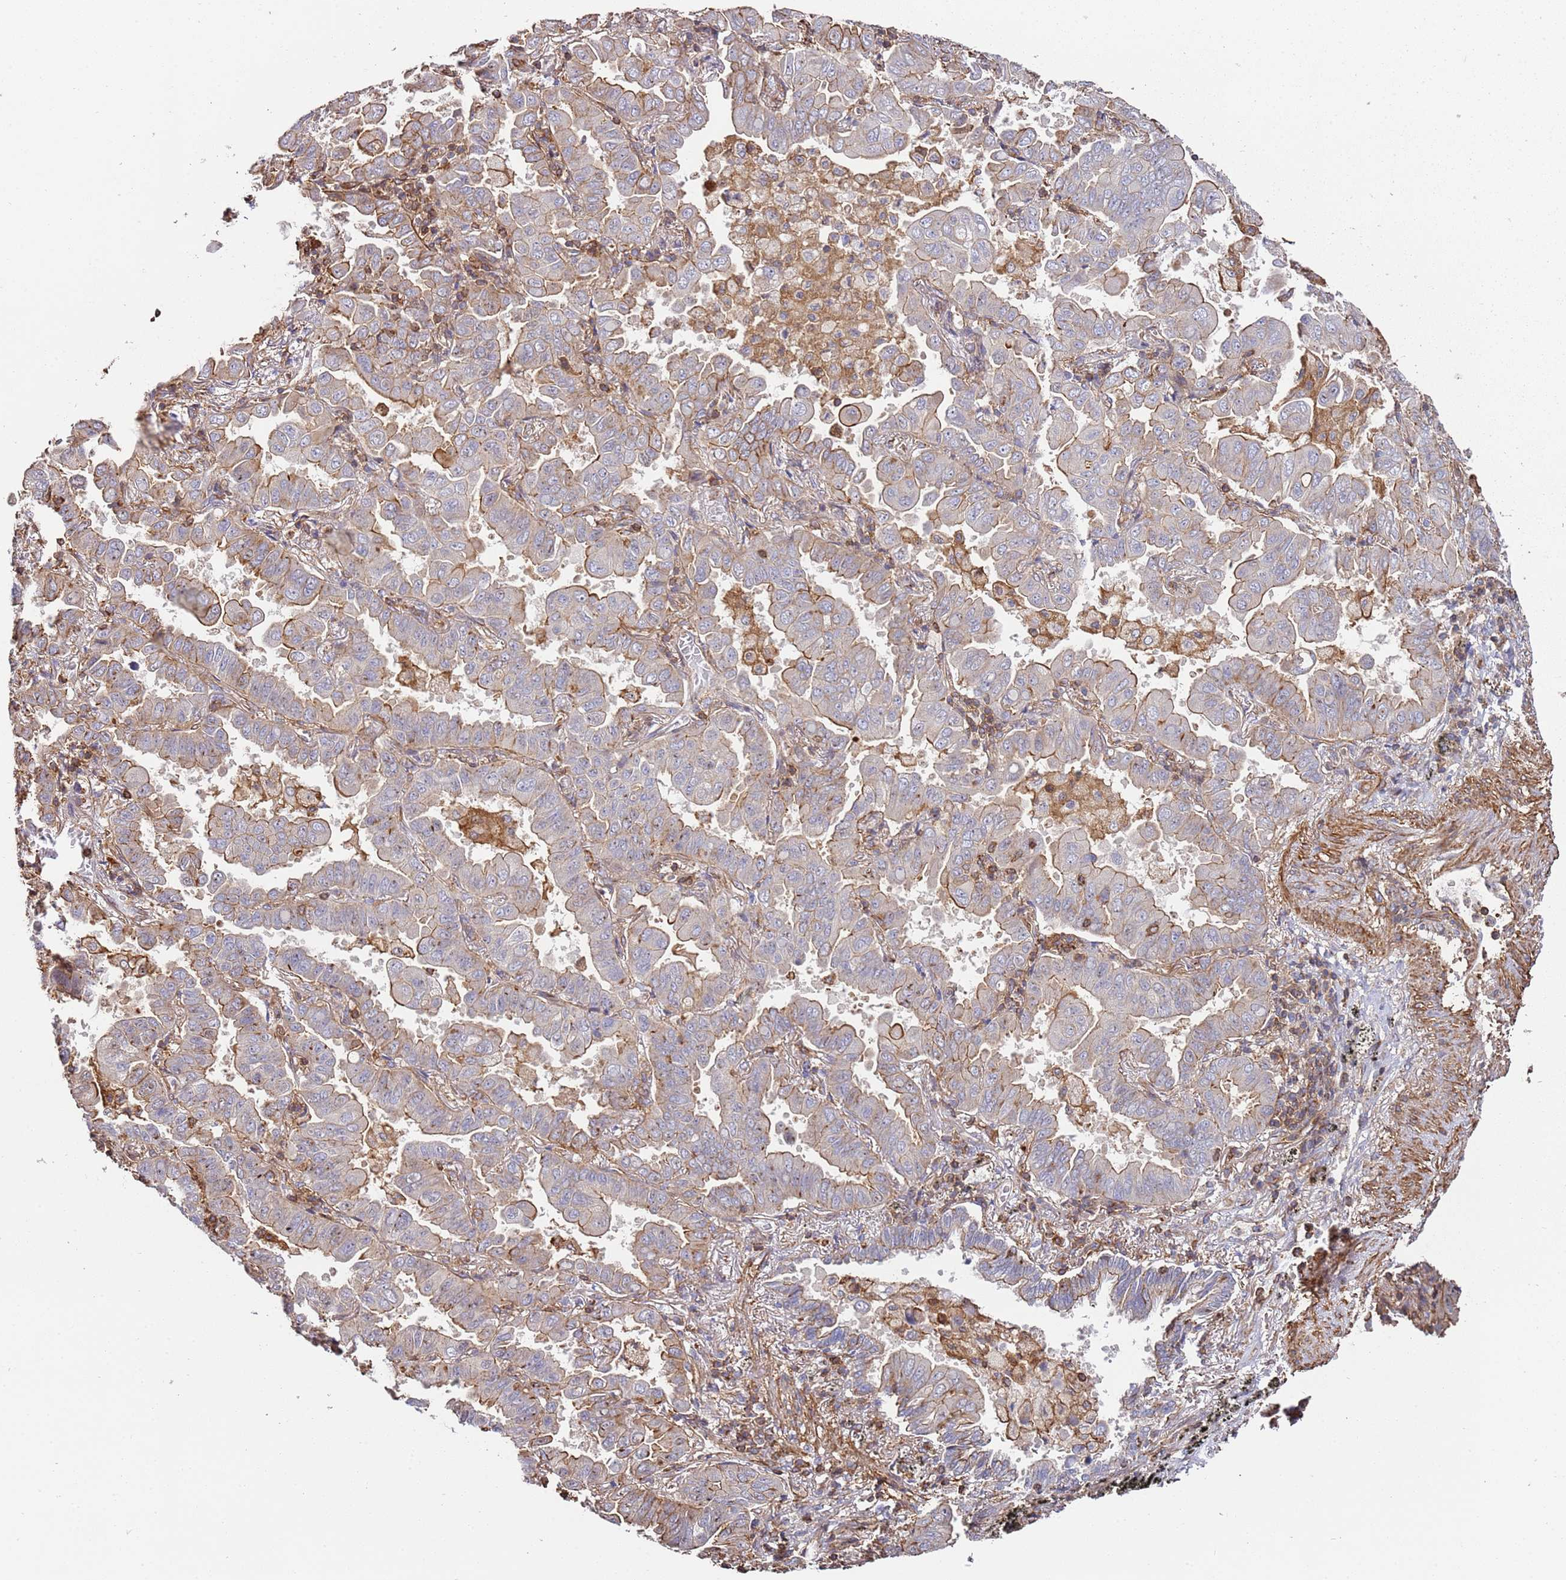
{"staining": {"intensity": "moderate", "quantity": "<25%", "location": "cytoplasmic/membranous"}, "tissue": "lung cancer", "cell_type": "Tumor cells", "image_type": "cancer", "snomed": [{"axis": "morphology", "description": "Adenocarcinoma, NOS"}, {"axis": "topography", "description": "Lung"}], "caption": "A brown stain shows moderate cytoplasmic/membranous expression of a protein in lung cancer tumor cells.", "gene": "CYP2U1", "patient": {"sex": "male", "age": 64}}